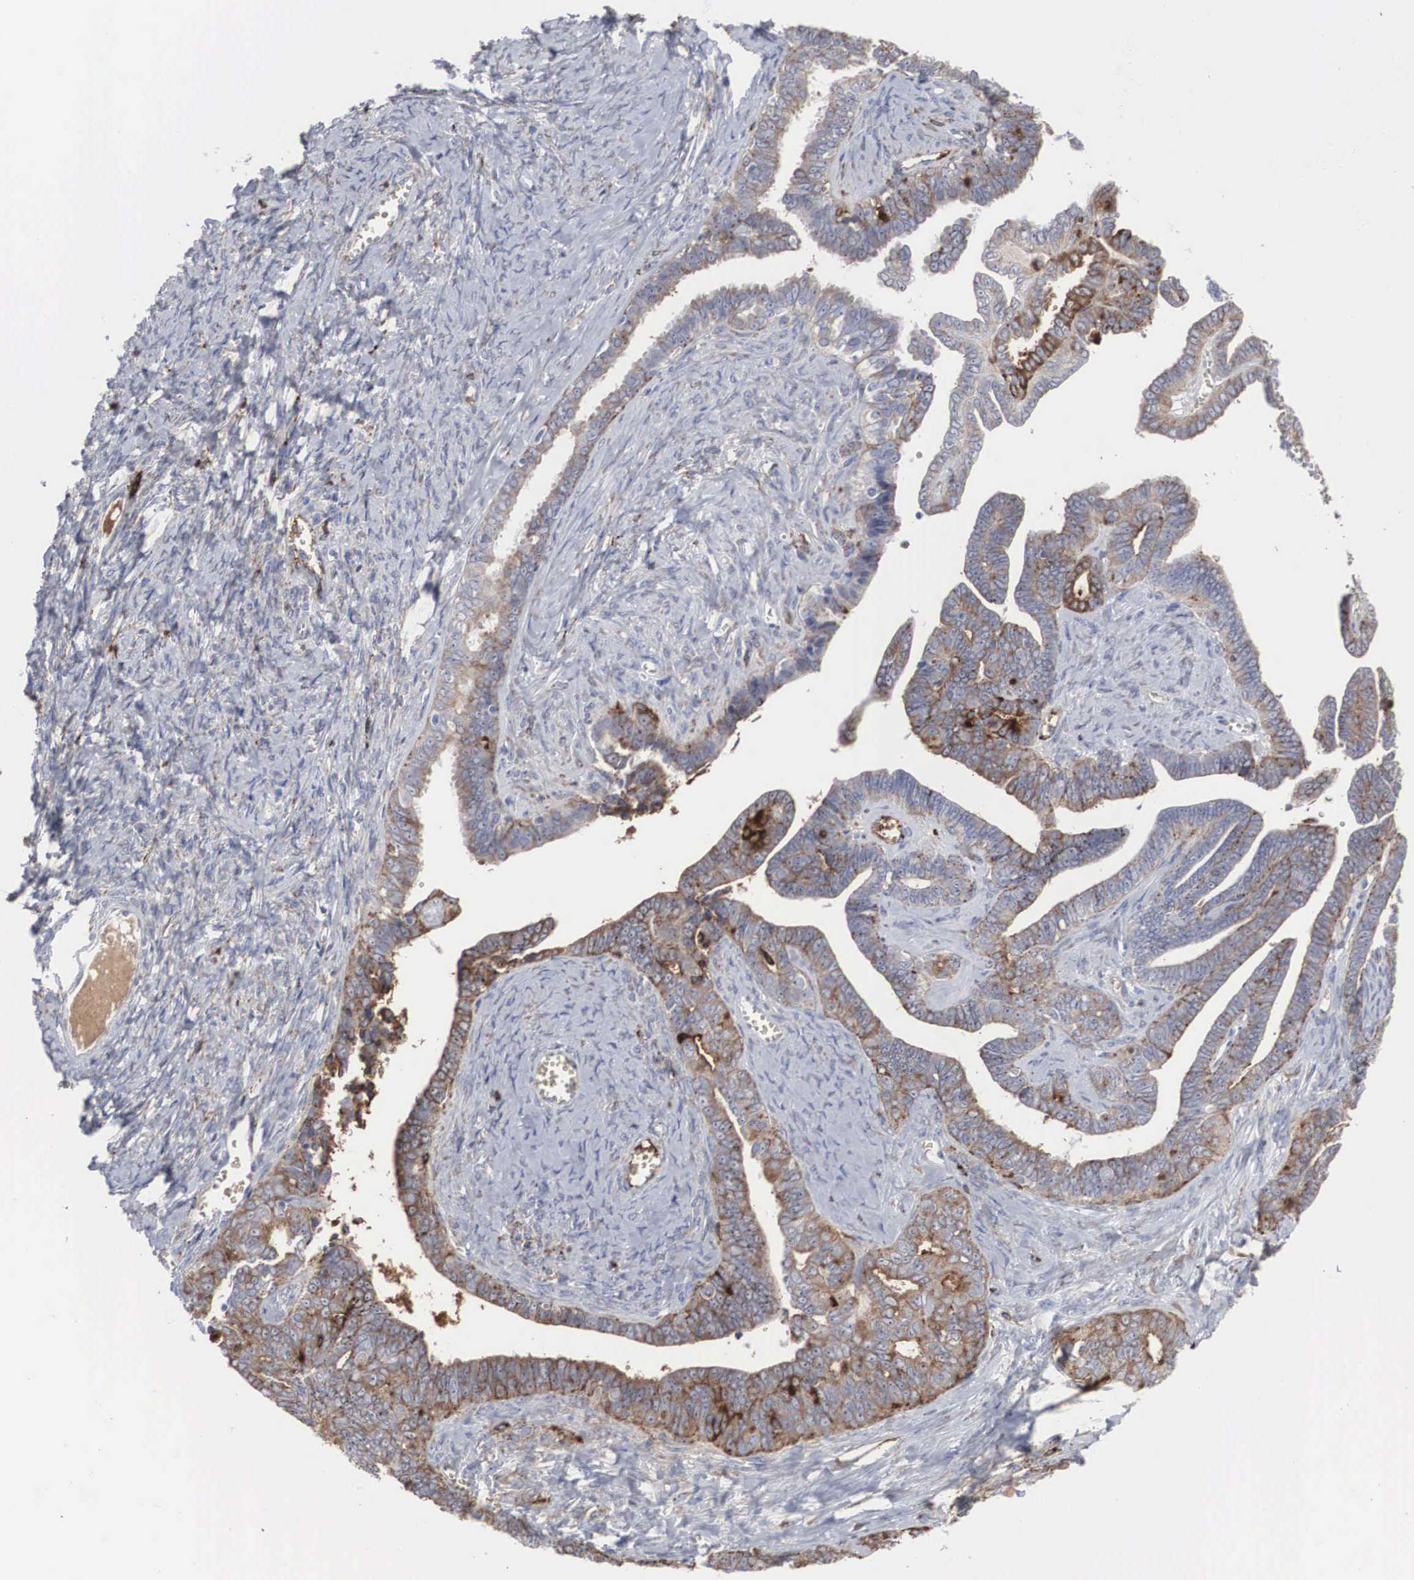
{"staining": {"intensity": "weak", "quantity": "25%-75%", "location": "cytoplasmic/membranous"}, "tissue": "ovarian cancer", "cell_type": "Tumor cells", "image_type": "cancer", "snomed": [{"axis": "morphology", "description": "Cystadenocarcinoma, serous, NOS"}, {"axis": "topography", "description": "Ovary"}], "caption": "Ovarian cancer tissue demonstrates weak cytoplasmic/membranous expression in about 25%-75% of tumor cells, visualized by immunohistochemistry. (Stains: DAB (3,3'-diaminobenzidine) in brown, nuclei in blue, Microscopy: brightfield microscopy at high magnification).", "gene": "LGALS3BP", "patient": {"sex": "female", "age": 71}}